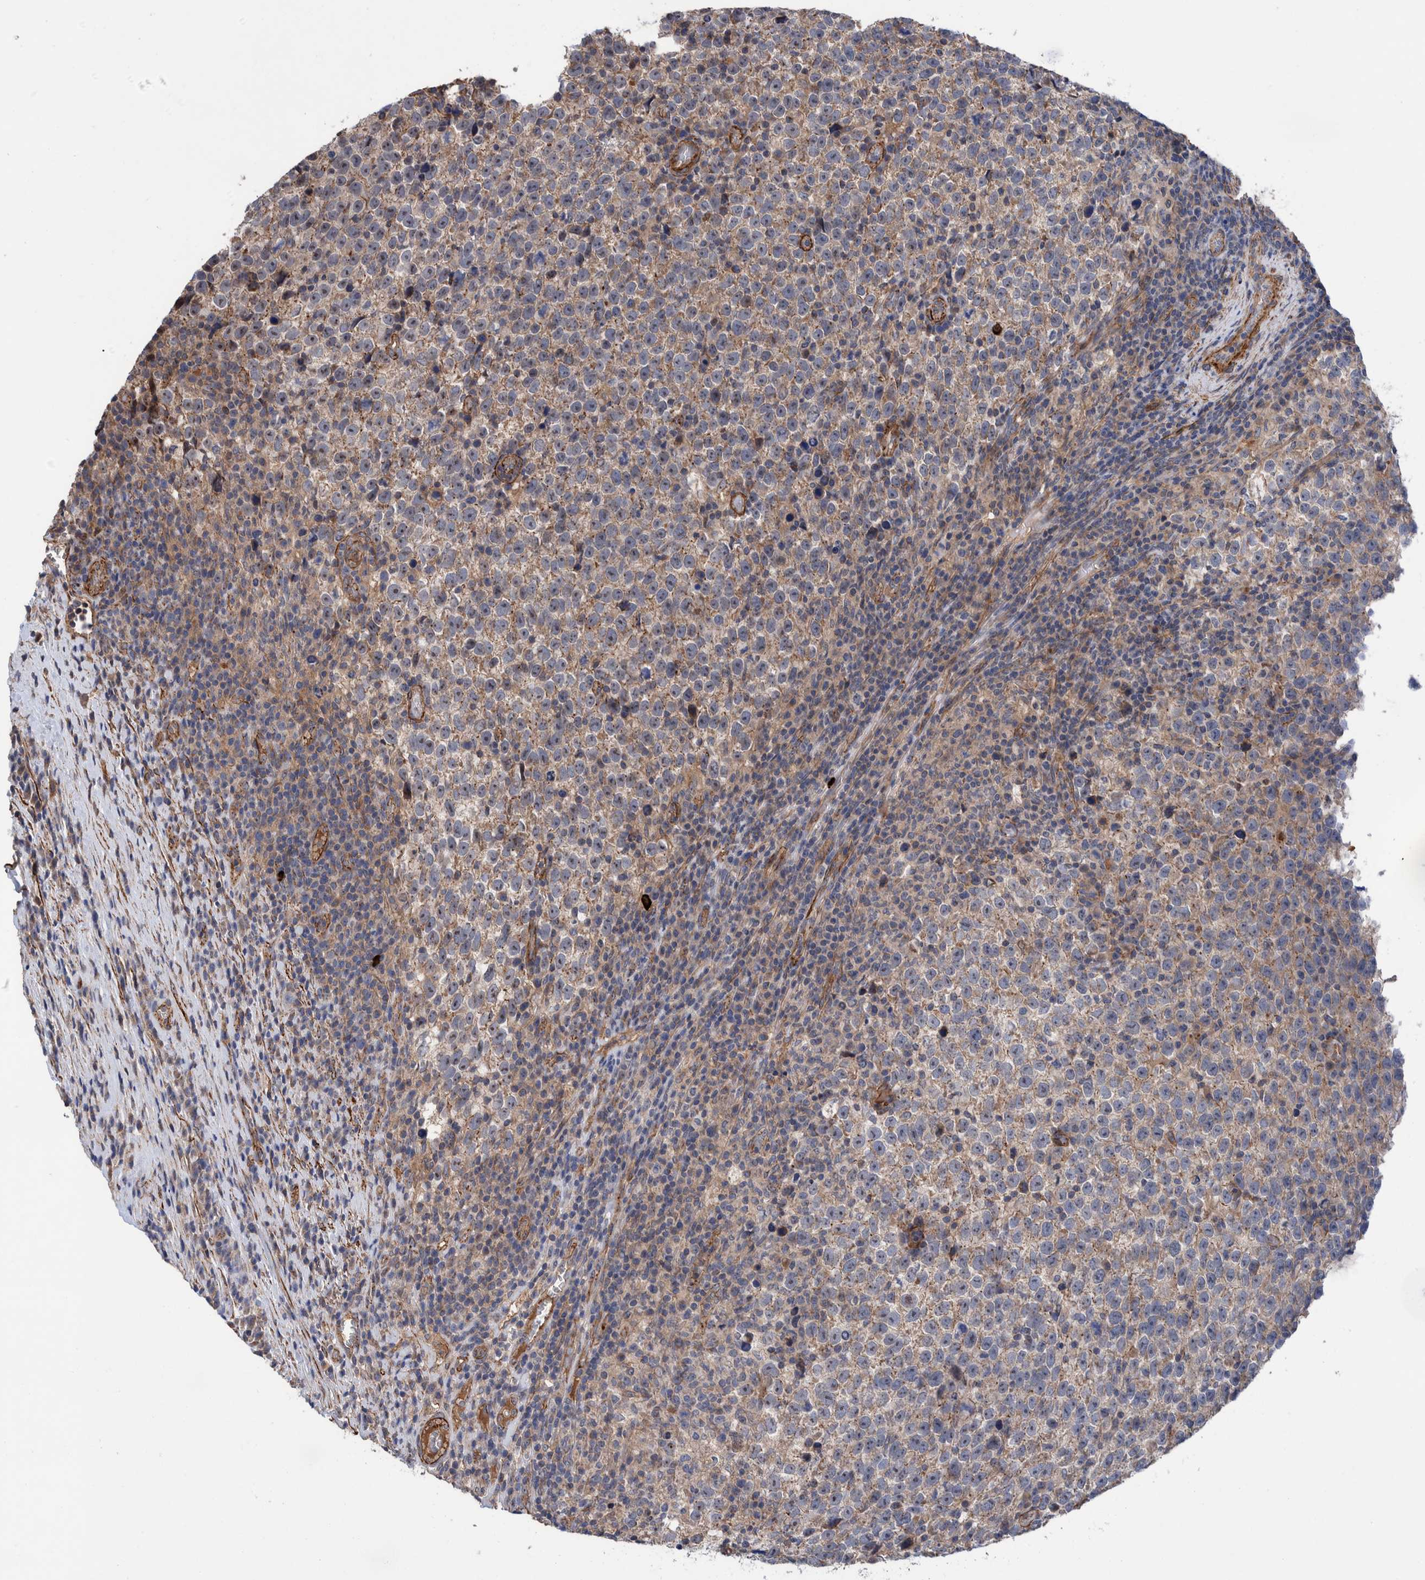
{"staining": {"intensity": "weak", "quantity": ">75%", "location": "cytoplasmic/membranous"}, "tissue": "testis cancer", "cell_type": "Tumor cells", "image_type": "cancer", "snomed": [{"axis": "morphology", "description": "Normal tissue, NOS"}, {"axis": "morphology", "description": "Seminoma, NOS"}, {"axis": "topography", "description": "Testis"}], "caption": "IHC image of testis cancer stained for a protein (brown), which shows low levels of weak cytoplasmic/membranous positivity in approximately >75% of tumor cells.", "gene": "SLC25A10", "patient": {"sex": "male", "age": 43}}